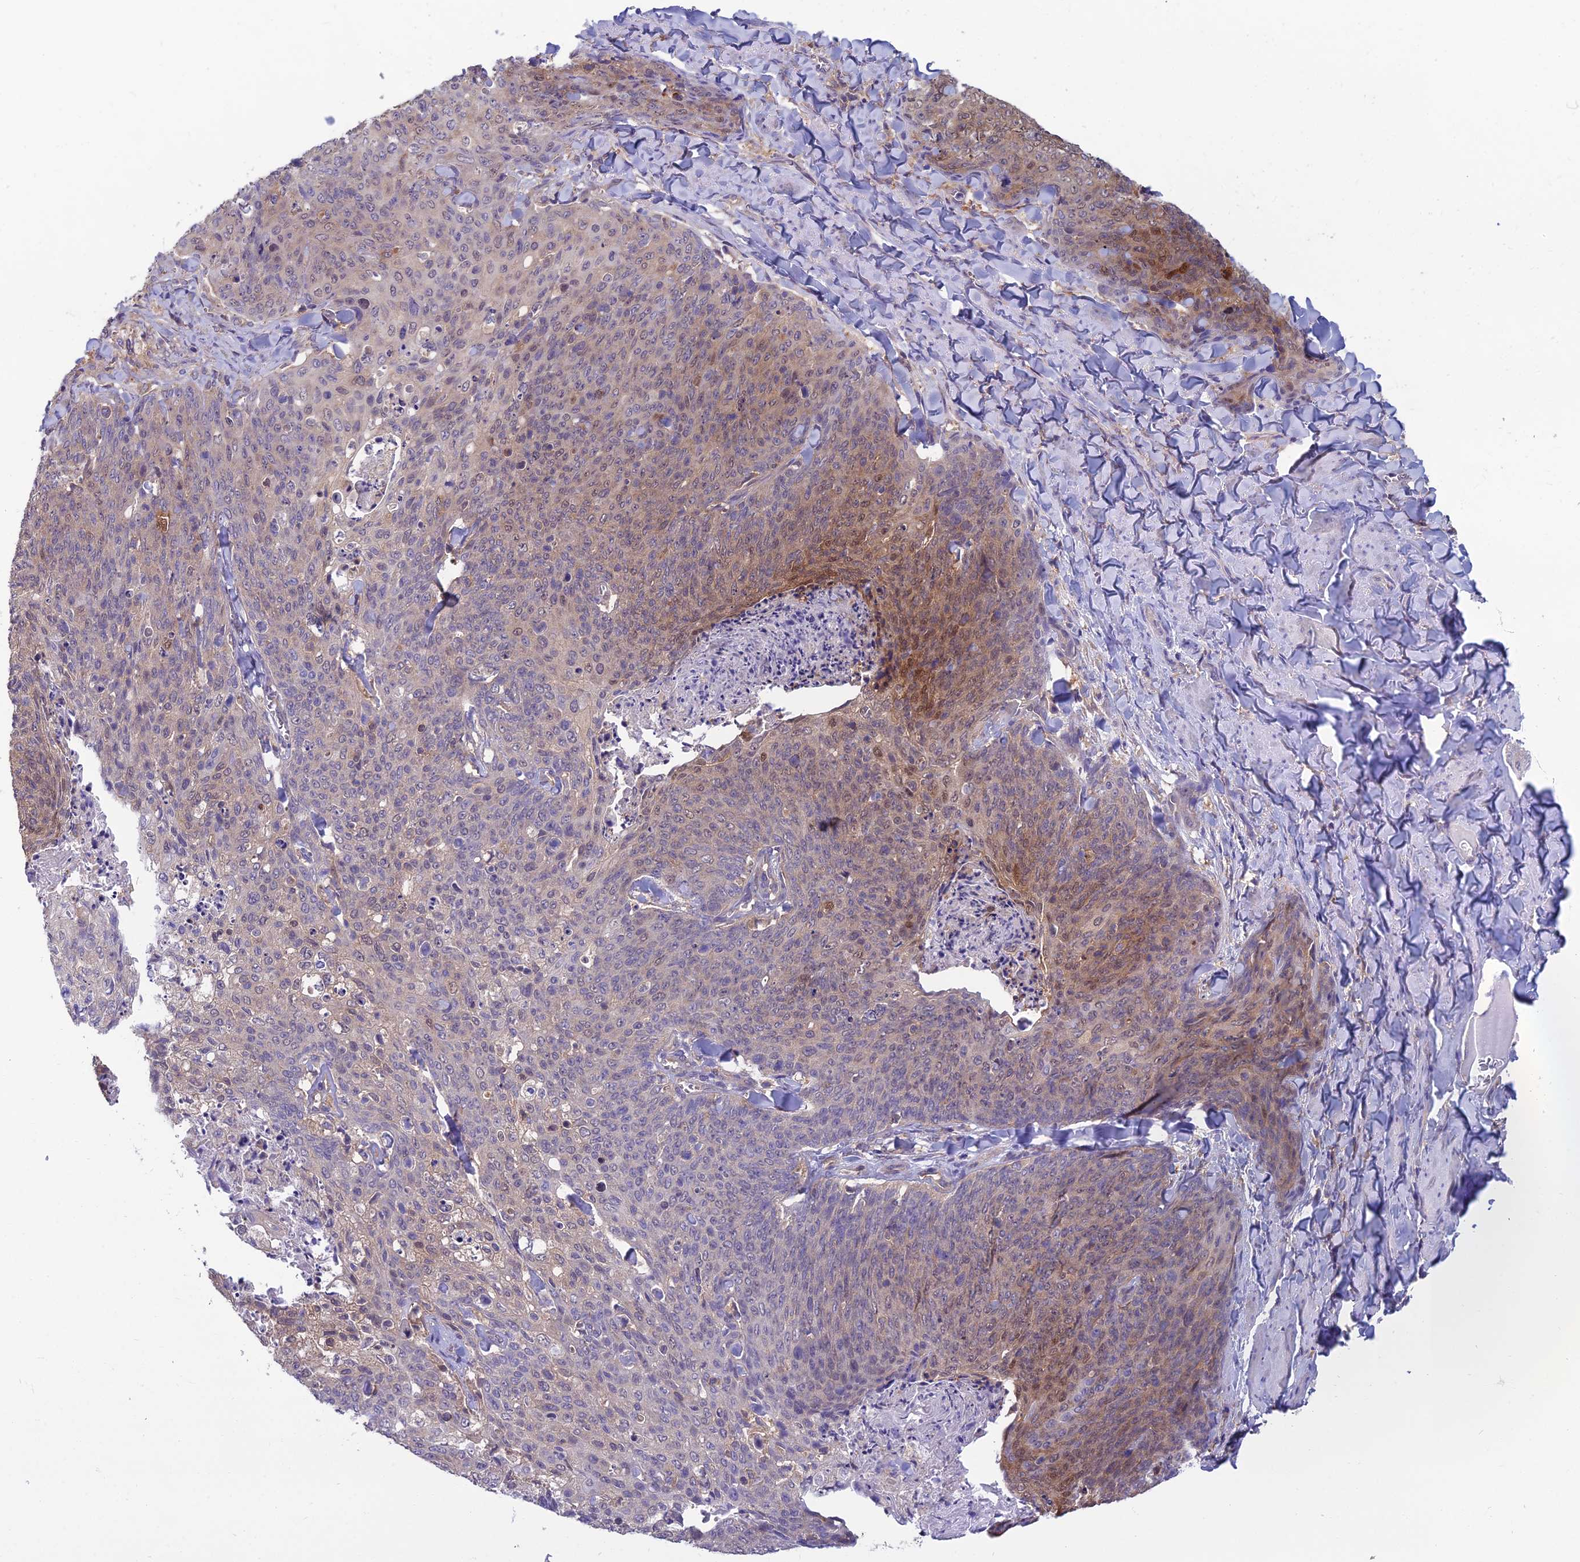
{"staining": {"intensity": "moderate", "quantity": "<25%", "location": "cytoplasmic/membranous,nuclear"}, "tissue": "skin cancer", "cell_type": "Tumor cells", "image_type": "cancer", "snomed": [{"axis": "morphology", "description": "Squamous cell carcinoma, NOS"}, {"axis": "topography", "description": "Skin"}, {"axis": "topography", "description": "Vulva"}], "caption": "An image showing moderate cytoplasmic/membranous and nuclear positivity in approximately <25% of tumor cells in squamous cell carcinoma (skin), as visualized by brown immunohistochemical staining.", "gene": "MVD", "patient": {"sex": "female", "age": 85}}